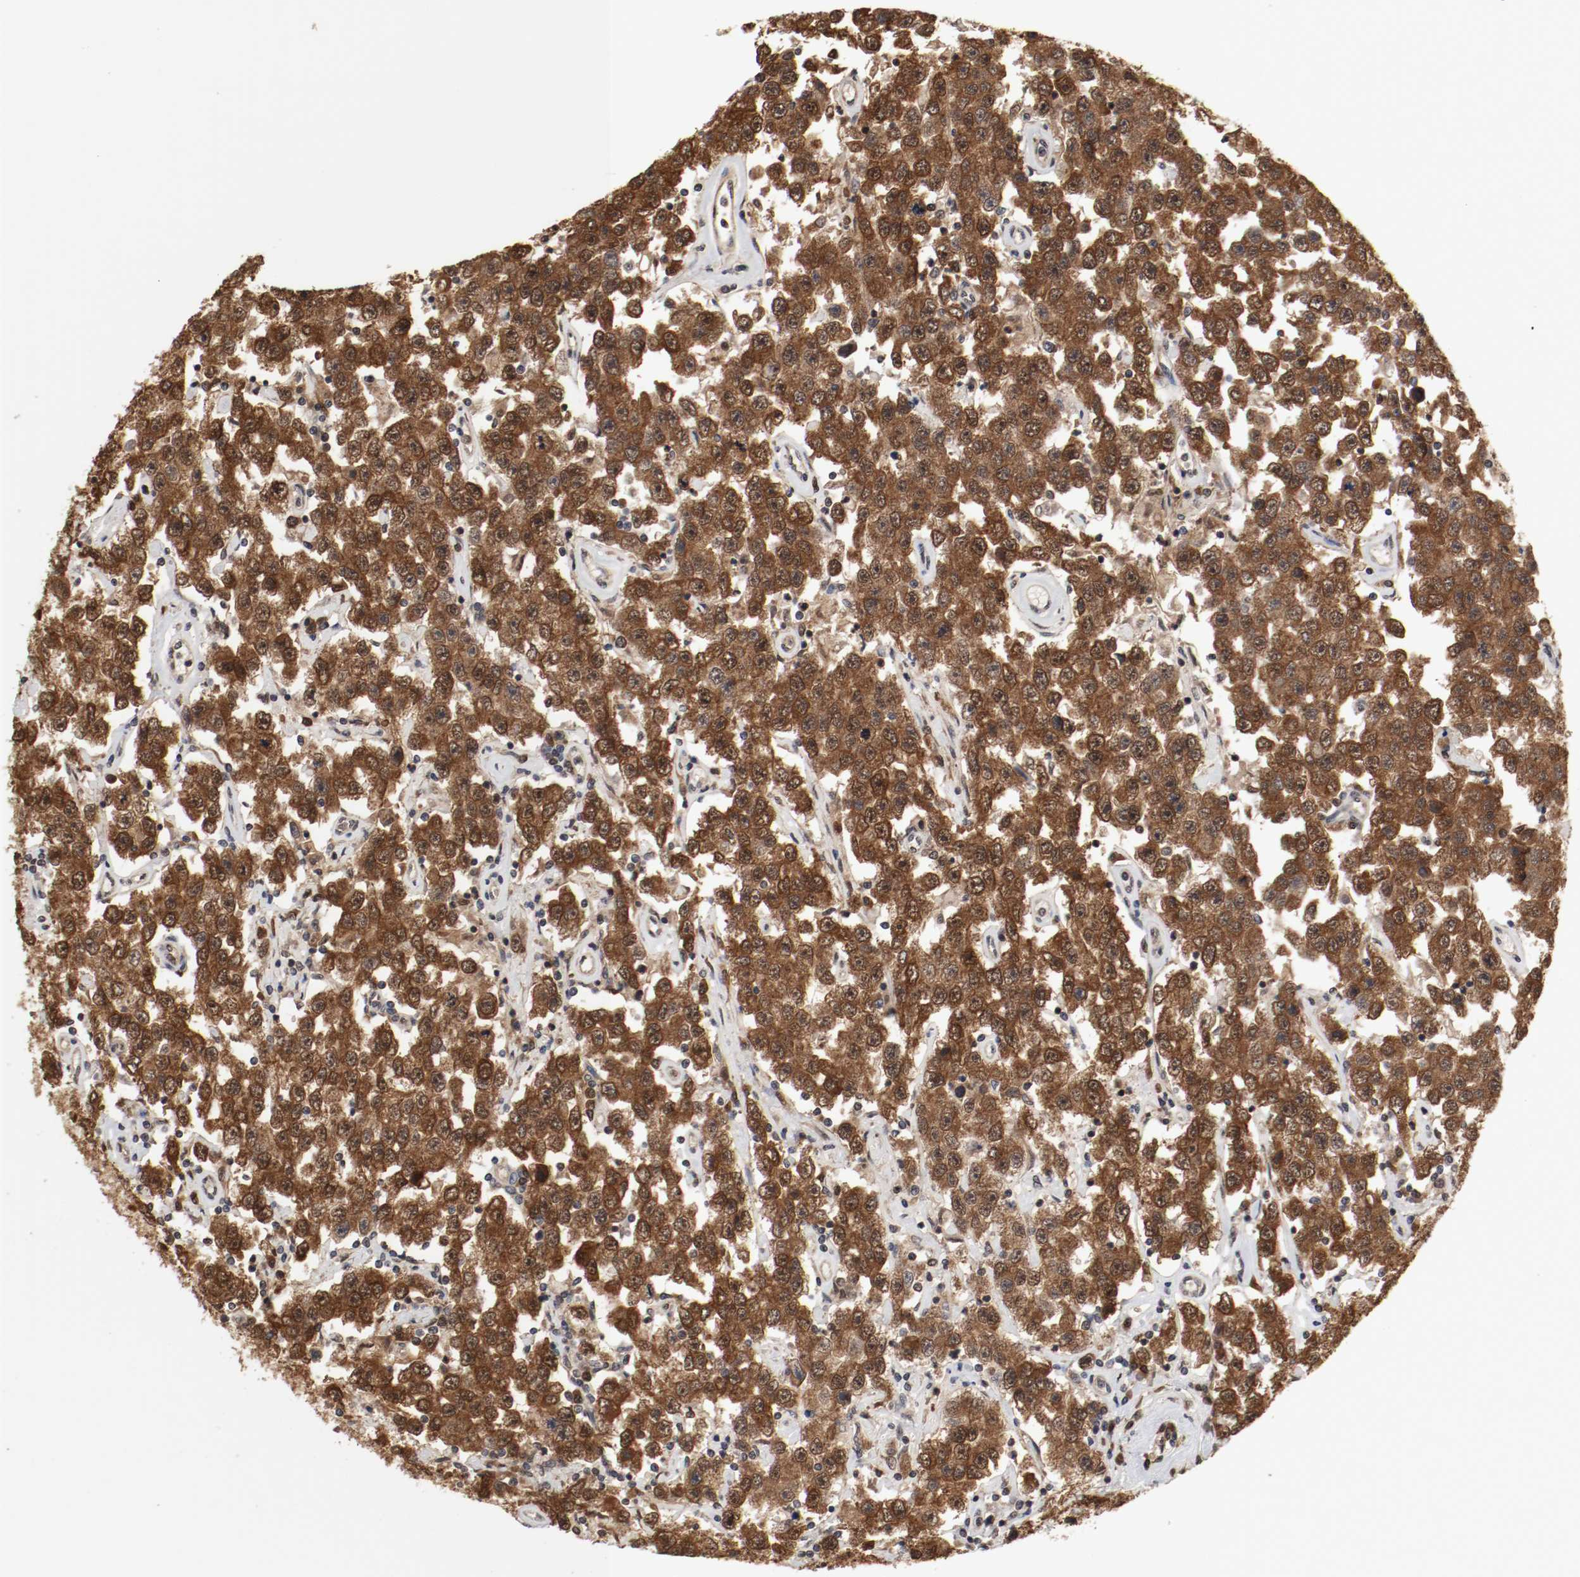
{"staining": {"intensity": "strong", "quantity": ">75%", "location": "cytoplasmic/membranous,nuclear"}, "tissue": "testis cancer", "cell_type": "Tumor cells", "image_type": "cancer", "snomed": [{"axis": "morphology", "description": "Seminoma, NOS"}, {"axis": "topography", "description": "Testis"}], "caption": "Testis cancer (seminoma) stained for a protein (brown) displays strong cytoplasmic/membranous and nuclear positive positivity in about >75% of tumor cells.", "gene": "AFG3L2", "patient": {"sex": "male", "age": 52}}